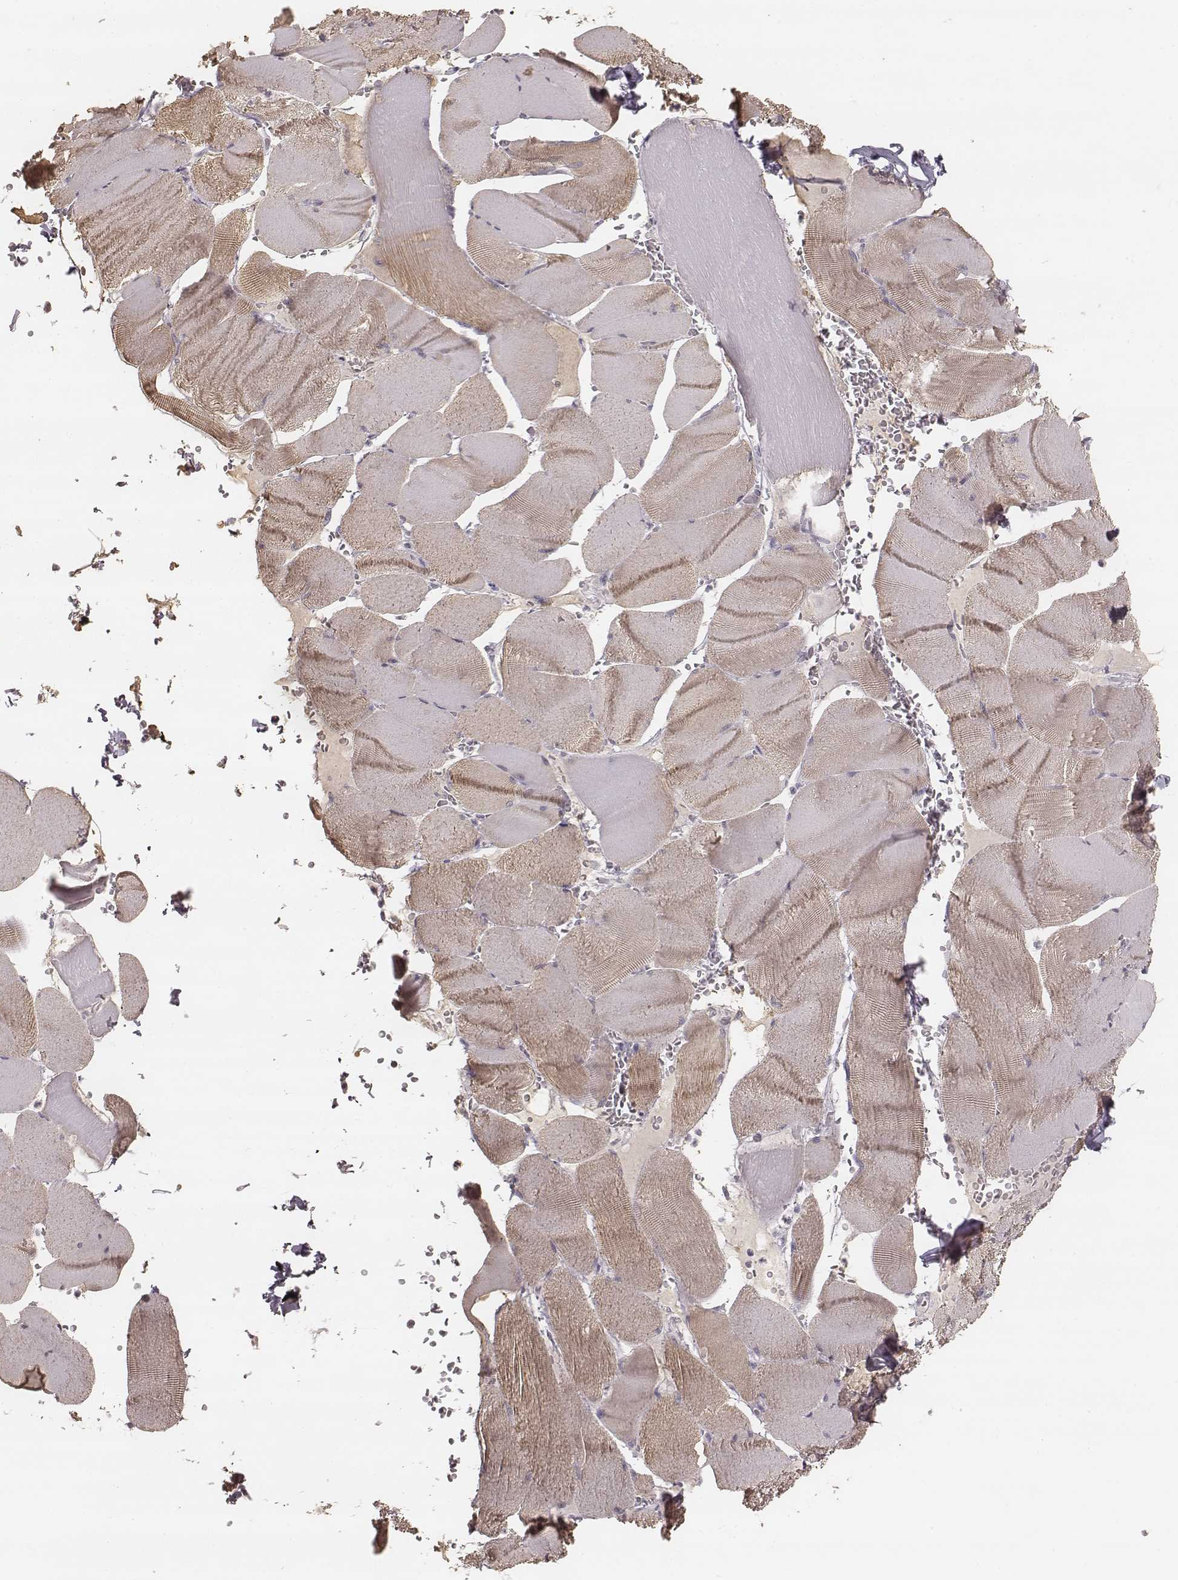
{"staining": {"intensity": "moderate", "quantity": "<25%", "location": "cytoplasmic/membranous"}, "tissue": "skeletal muscle", "cell_type": "Myocytes", "image_type": "normal", "snomed": [{"axis": "morphology", "description": "Normal tissue, NOS"}, {"axis": "topography", "description": "Skeletal muscle"}], "caption": "Approximately <25% of myocytes in unremarkable skeletal muscle demonstrate moderate cytoplasmic/membranous protein staining as visualized by brown immunohistochemical staining.", "gene": "LY6K", "patient": {"sex": "male", "age": 56}}